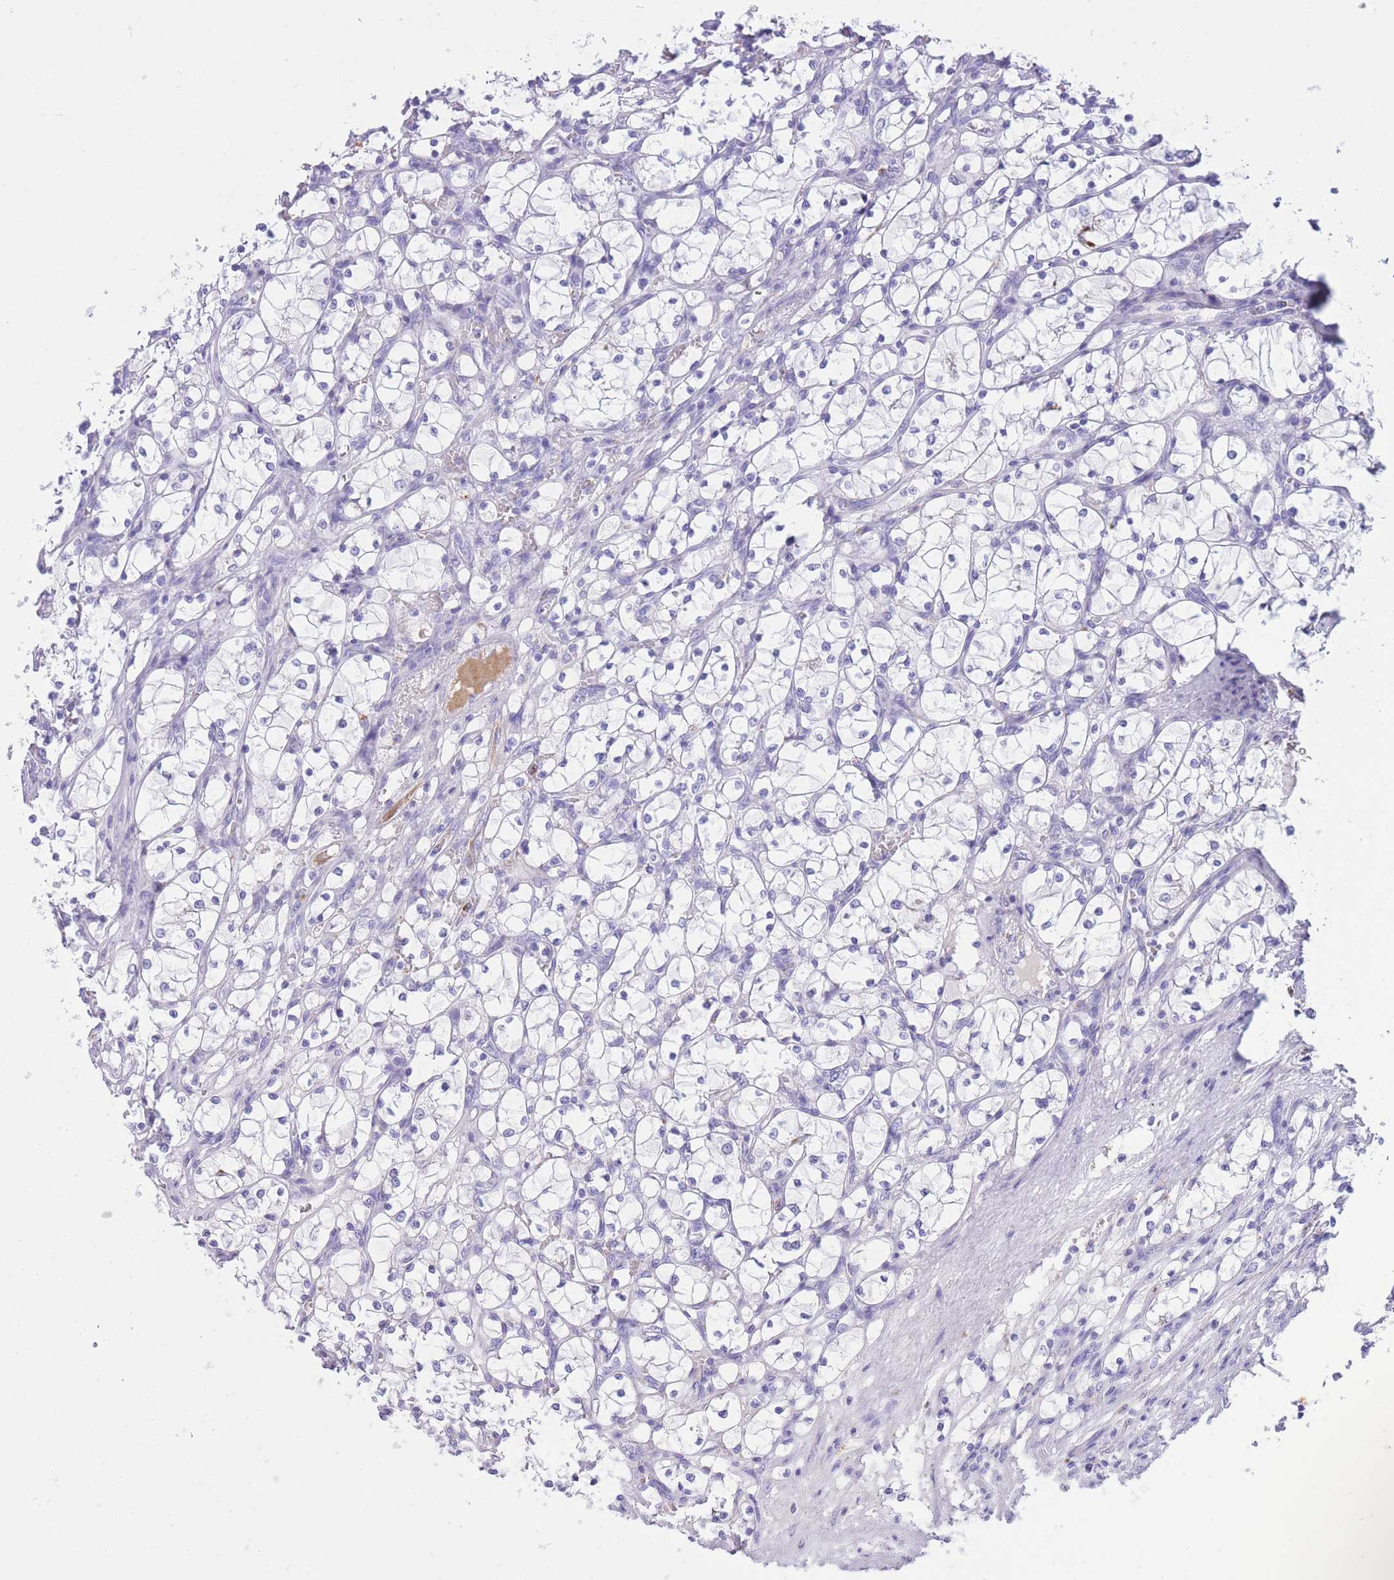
{"staining": {"intensity": "negative", "quantity": "none", "location": "none"}, "tissue": "renal cancer", "cell_type": "Tumor cells", "image_type": "cancer", "snomed": [{"axis": "morphology", "description": "Adenocarcinoma, NOS"}, {"axis": "topography", "description": "Kidney"}], "caption": "Tumor cells show no significant protein positivity in renal cancer.", "gene": "PLBD1", "patient": {"sex": "female", "age": 69}}